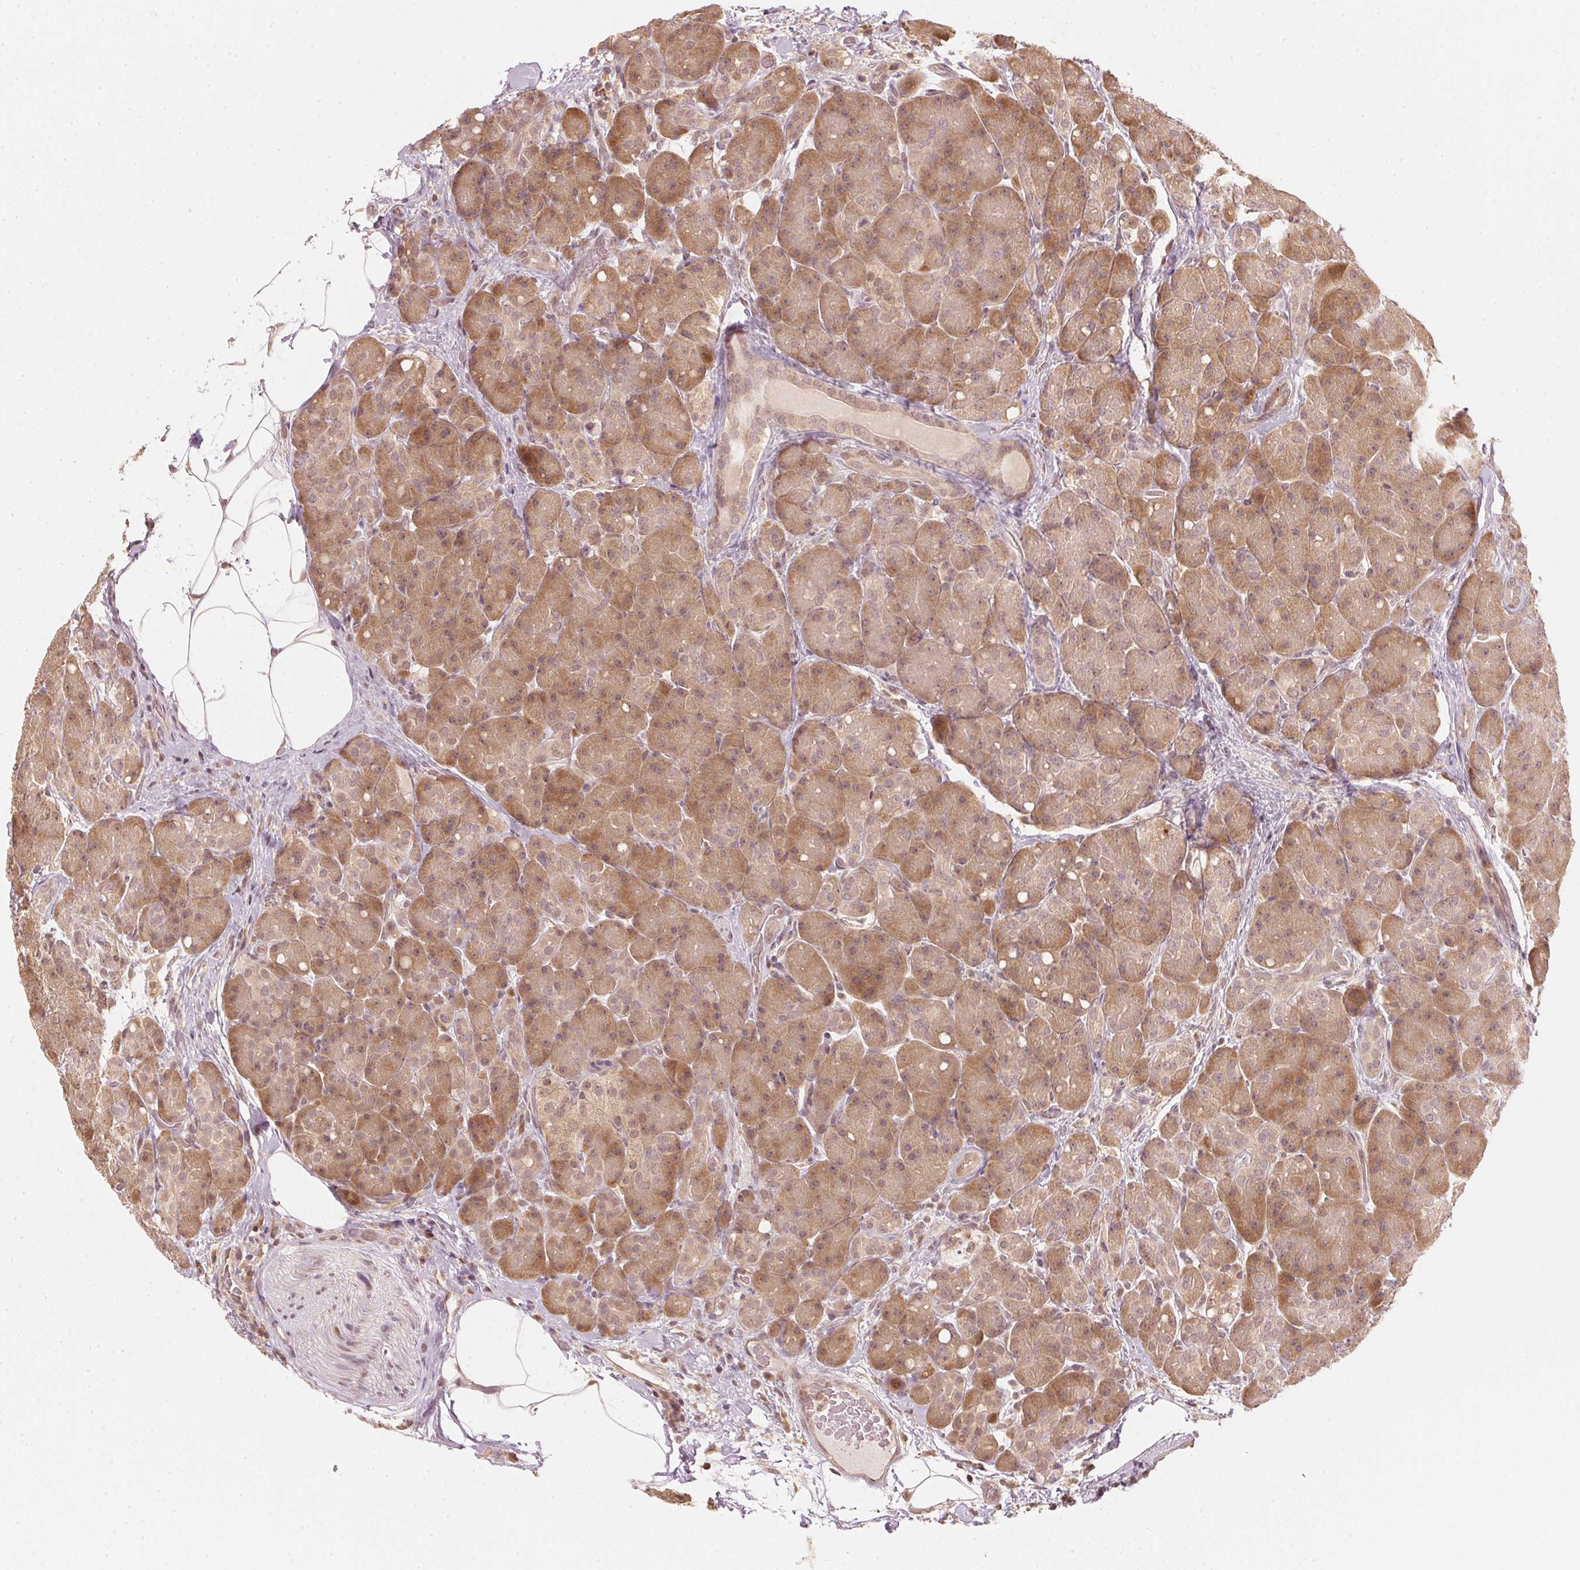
{"staining": {"intensity": "moderate", "quantity": ">75%", "location": "cytoplasmic/membranous,nuclear"}, "tissue": "pancreas", "cell_type": "Exocrine glandular cells", "image_type": "normal", "snomed": [{"axis": "morphology", "description": "Normal tissue, NOS"}, {"axis": "topography", "description": "Pancreas"}], "caption": "Pancreas stained with DAB (3,3'-diaminobenzidine) immunohistochemistry (IHC) reveals medium levels of moderate cytoplasmic/membranous,nuclear positivity in about >75% of exocrine glandular cells. The staining was performed using DAB (3,3'-diaminobenzidine), with brown indicating positive protein expression. Nuclei are stained blue with hematoxylin.", "gene": "UBE2L3", "patient": {"sex": "male", "age": 55}}